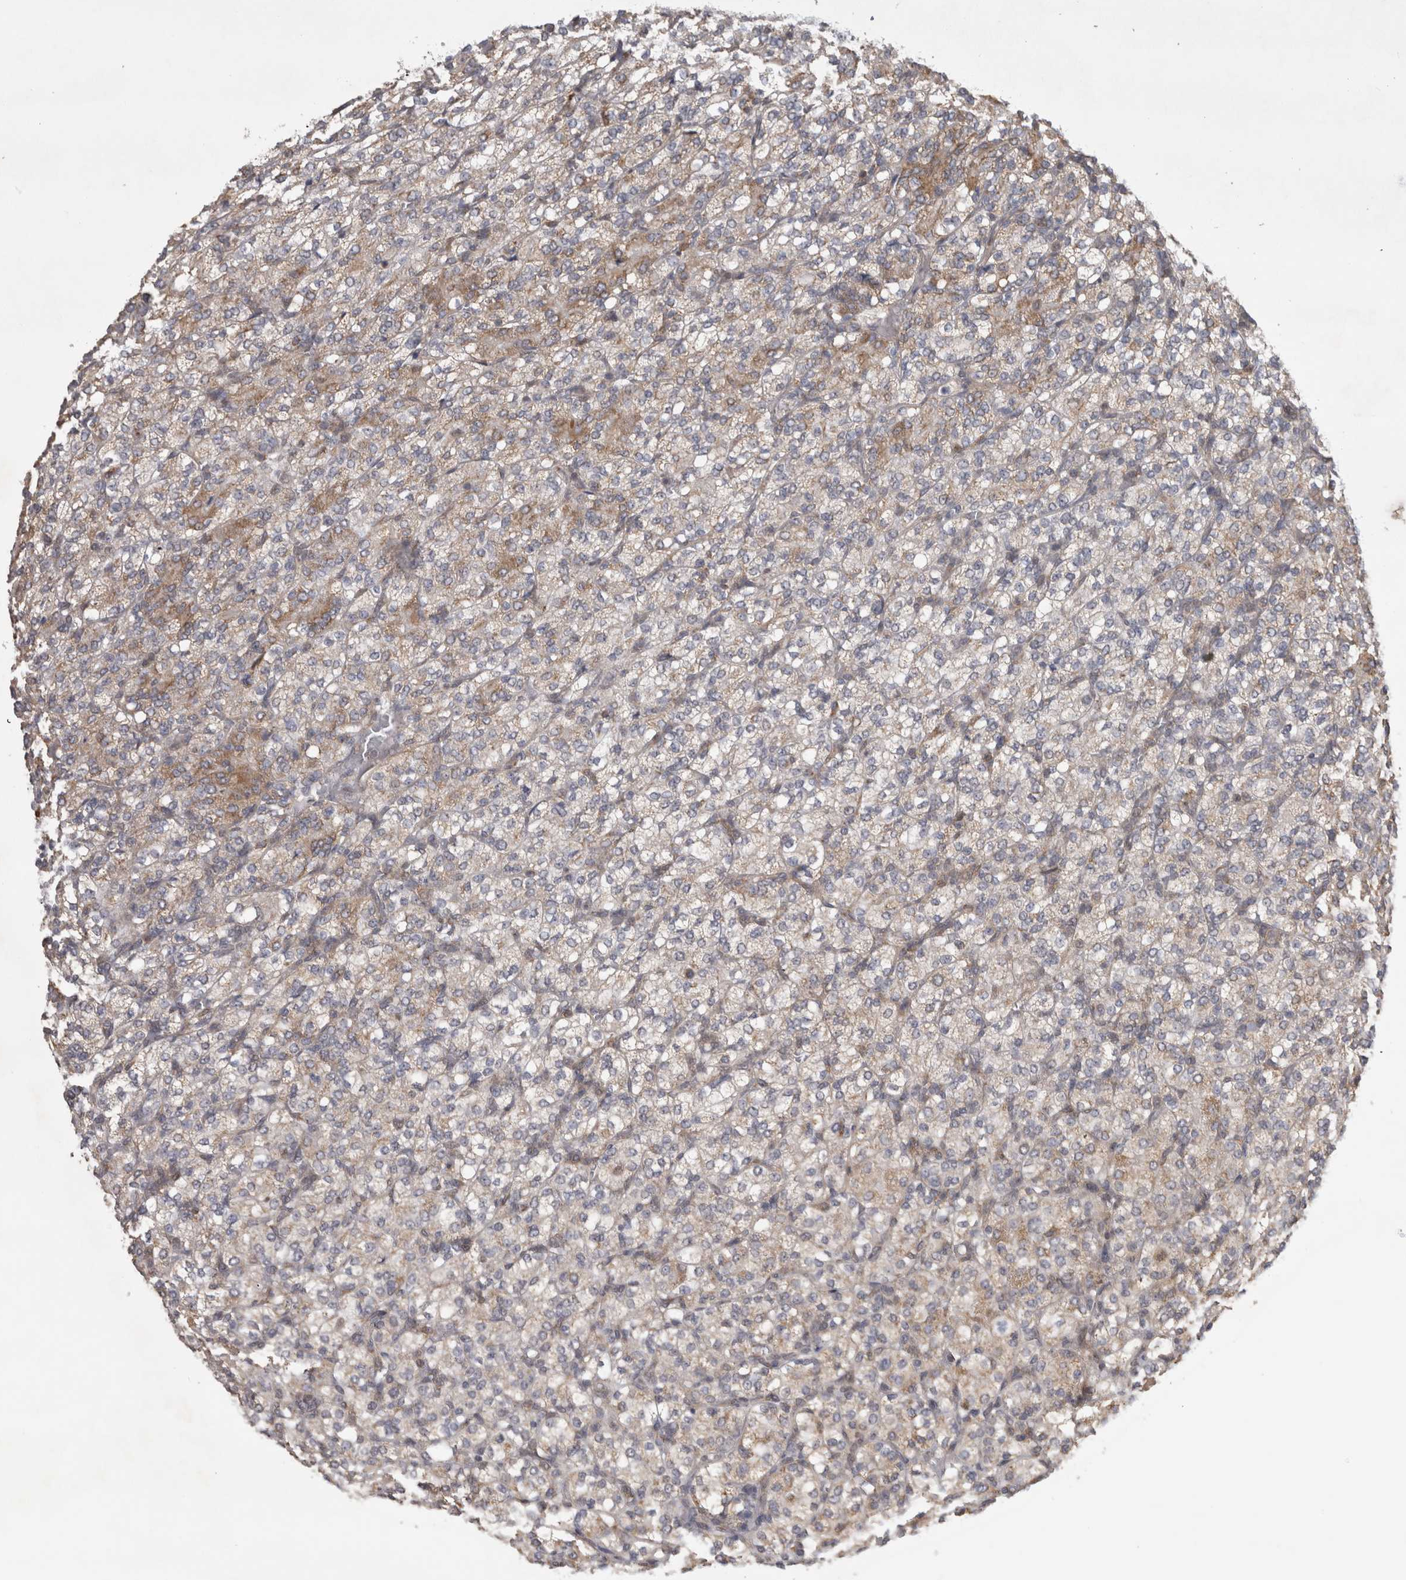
{"staining": {"intensity": "weak", "quantity": "25%-75%", "location": "cytoplasmic/membranous"}, "tissue": "renal cancer", "cell_type": "Tumor cells", "image_type": "cancer", "snomed": [{"axis": "morphology", "description": "Adenocarcinoma, NOS"}, {"axis": "topography", "description": "Kidney"}], "caption": "IHC staining of renal adenocarcinoma, which reveals low levels of weak cytoplasmic/membranous staining in approximately 25%-75% of tumor cells indicating weak cytoplasmic/membranous protein expression. The staining was performed using DAB (3,3'-diaminobenzidine) (brown) for protein detection and nuclei were counterstained in hematoxylin (blue).", "gene": "KCNIP1", "patient": {"sex": "male", "age": 77}}